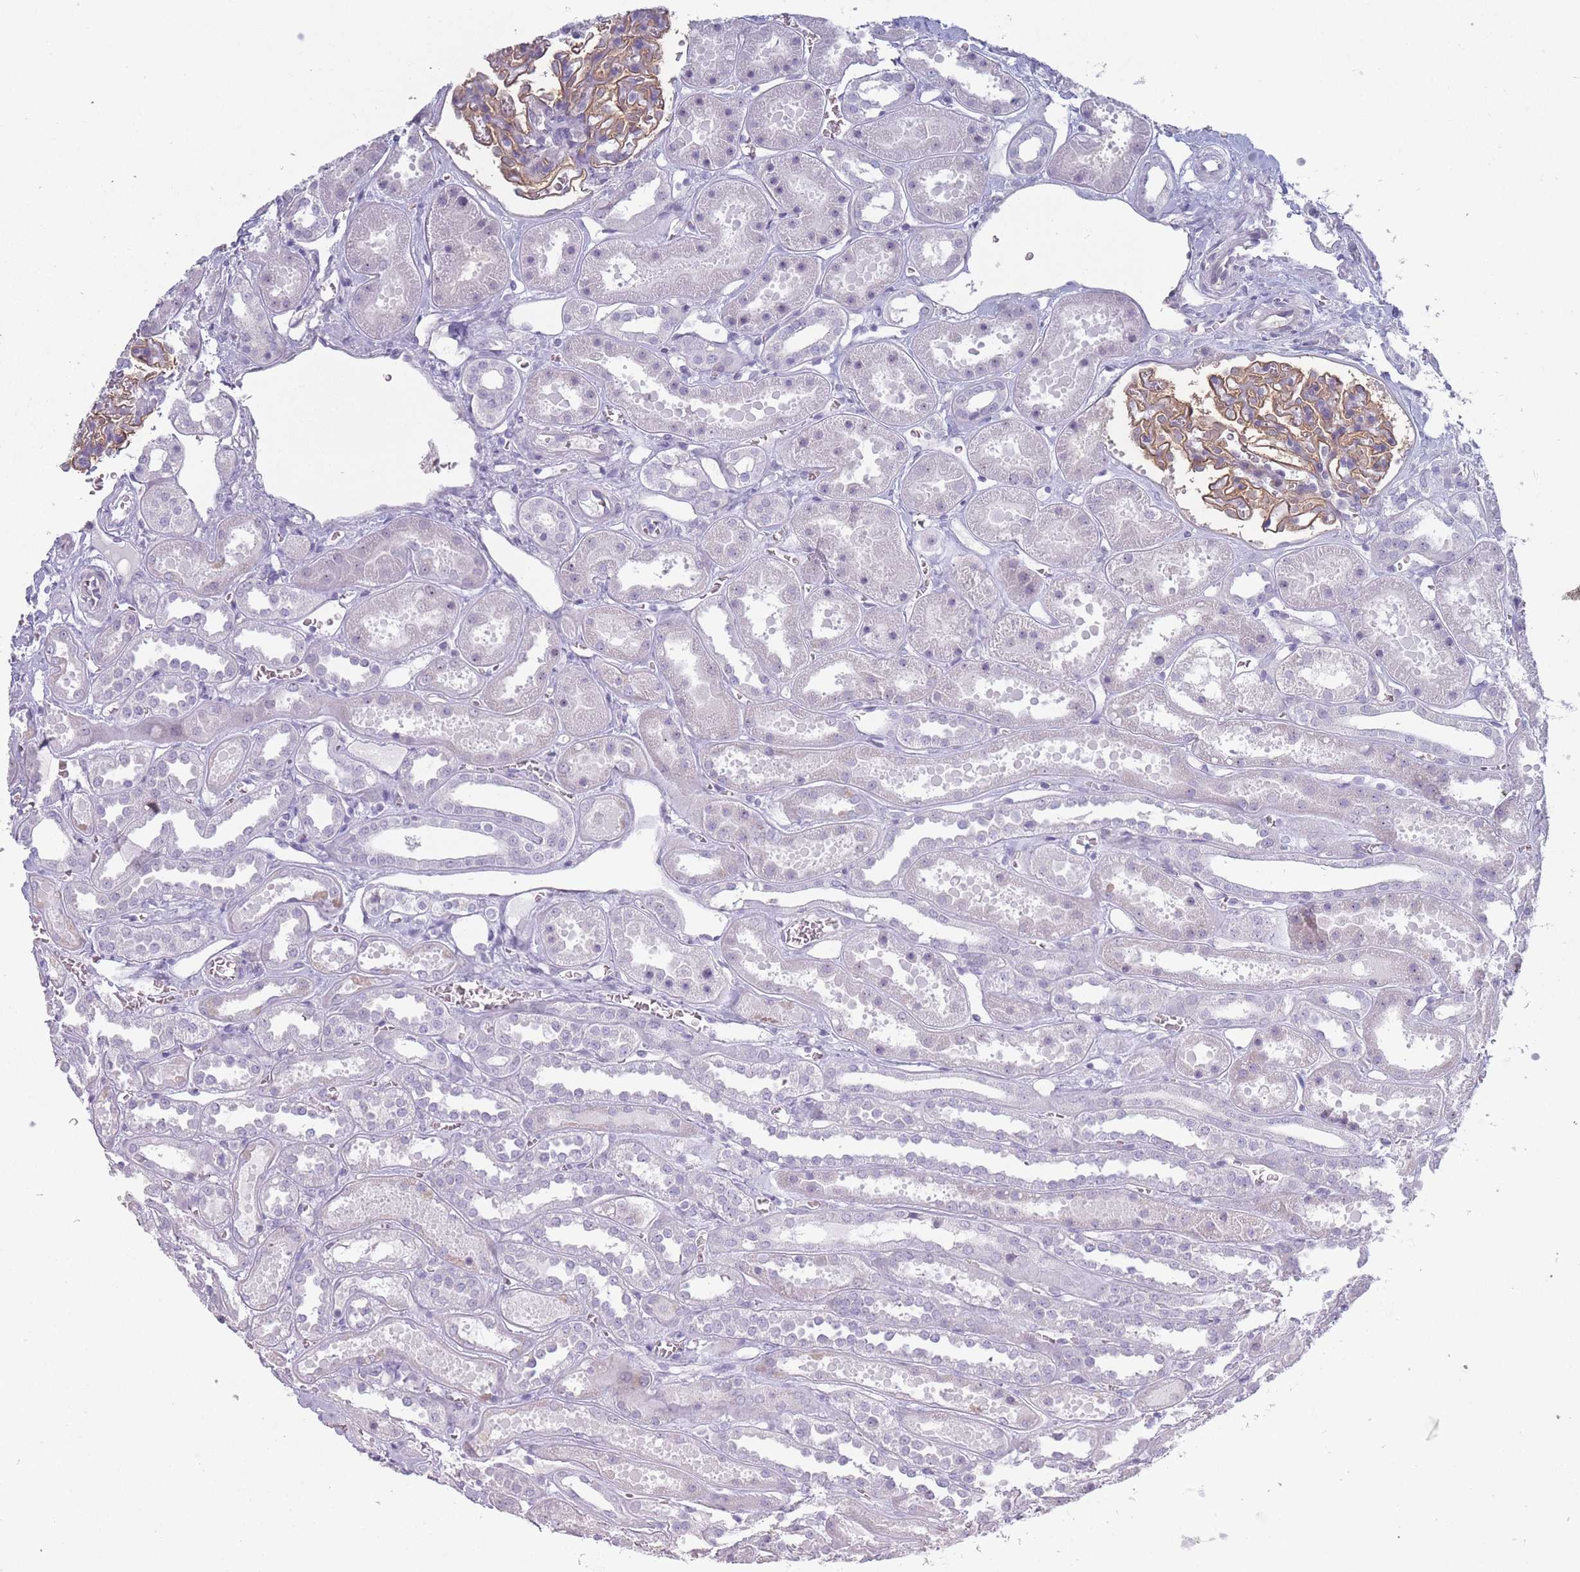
{"staining": {"intensity": "moderate", "quantity": "25%-75%", "location": "cytoplasmic/membranous"}, "tissue": "kidney", "cell_type": "Cells in glomeruli", "image_type": "normal", "snomed": [{"axis": "morphology", "description": "Normal tissue, NOS"}, {"axis": "topography", "description": "Kidney"}], "caption": "Kidney stained for a protein displays moderate cytoplasmic/membranous positivity in cells in glomeruli. (IHC, brightfield microscopy, high magnification).", "gene": "ROS1", "patient": {"sex": "female", "age": 41}}